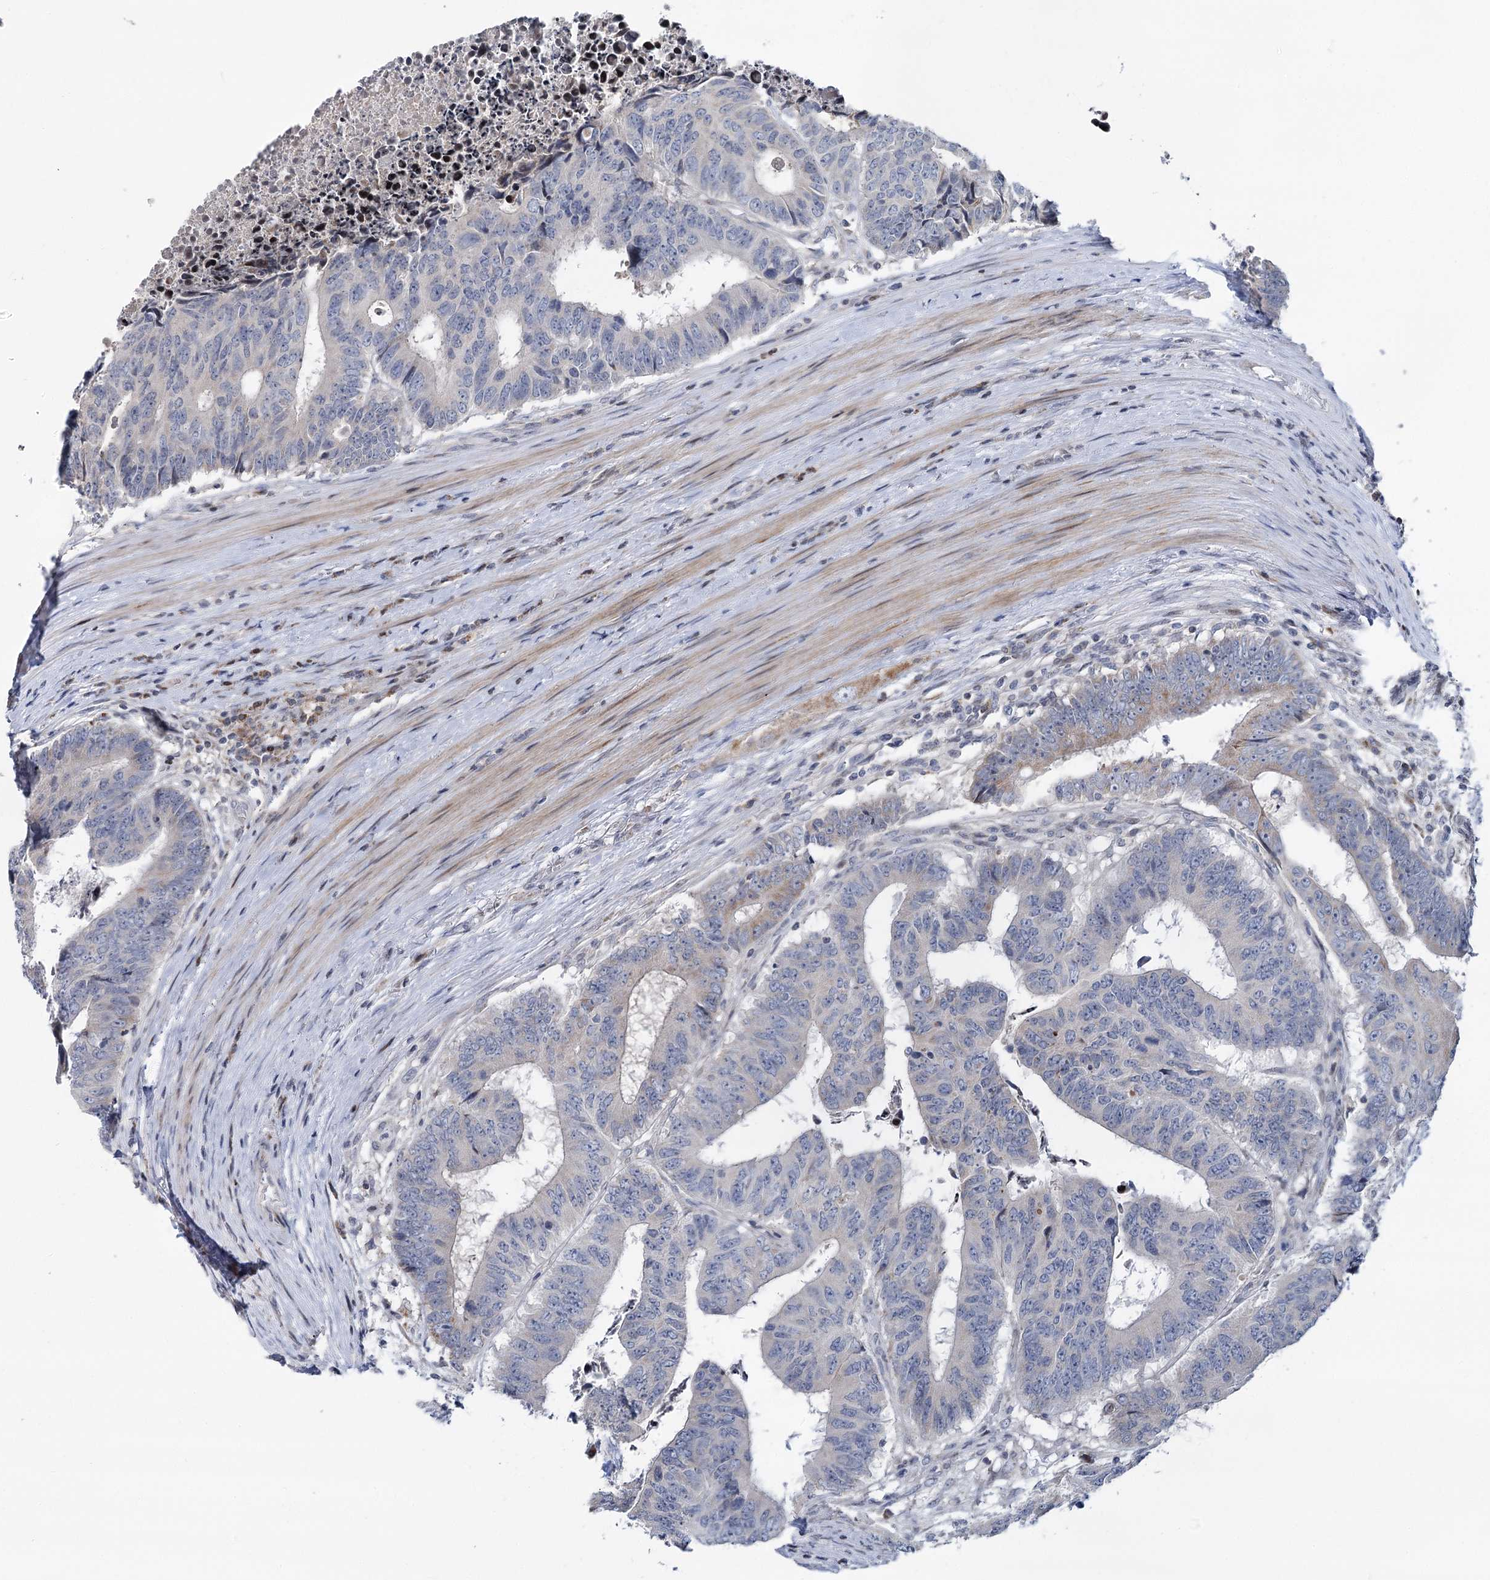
{"staining": {"intensity": "negative", "quantity": "none", "location": "none"}, "tissue": "colorectal cancer", "cell_type": "Tumor cells", "image_type": "cancer", "snomed": [{"axis": "morphology", "description": "Adenocarcinoma, NOS"}, {"axis": "topography", "description": "Rectum"}], "caption": "Immunohistochemistry of human colorectal cancer displays no positivity in tumor cells.", "gene": "PTGR1", "patient": {"sex": "male", "age": 84}}